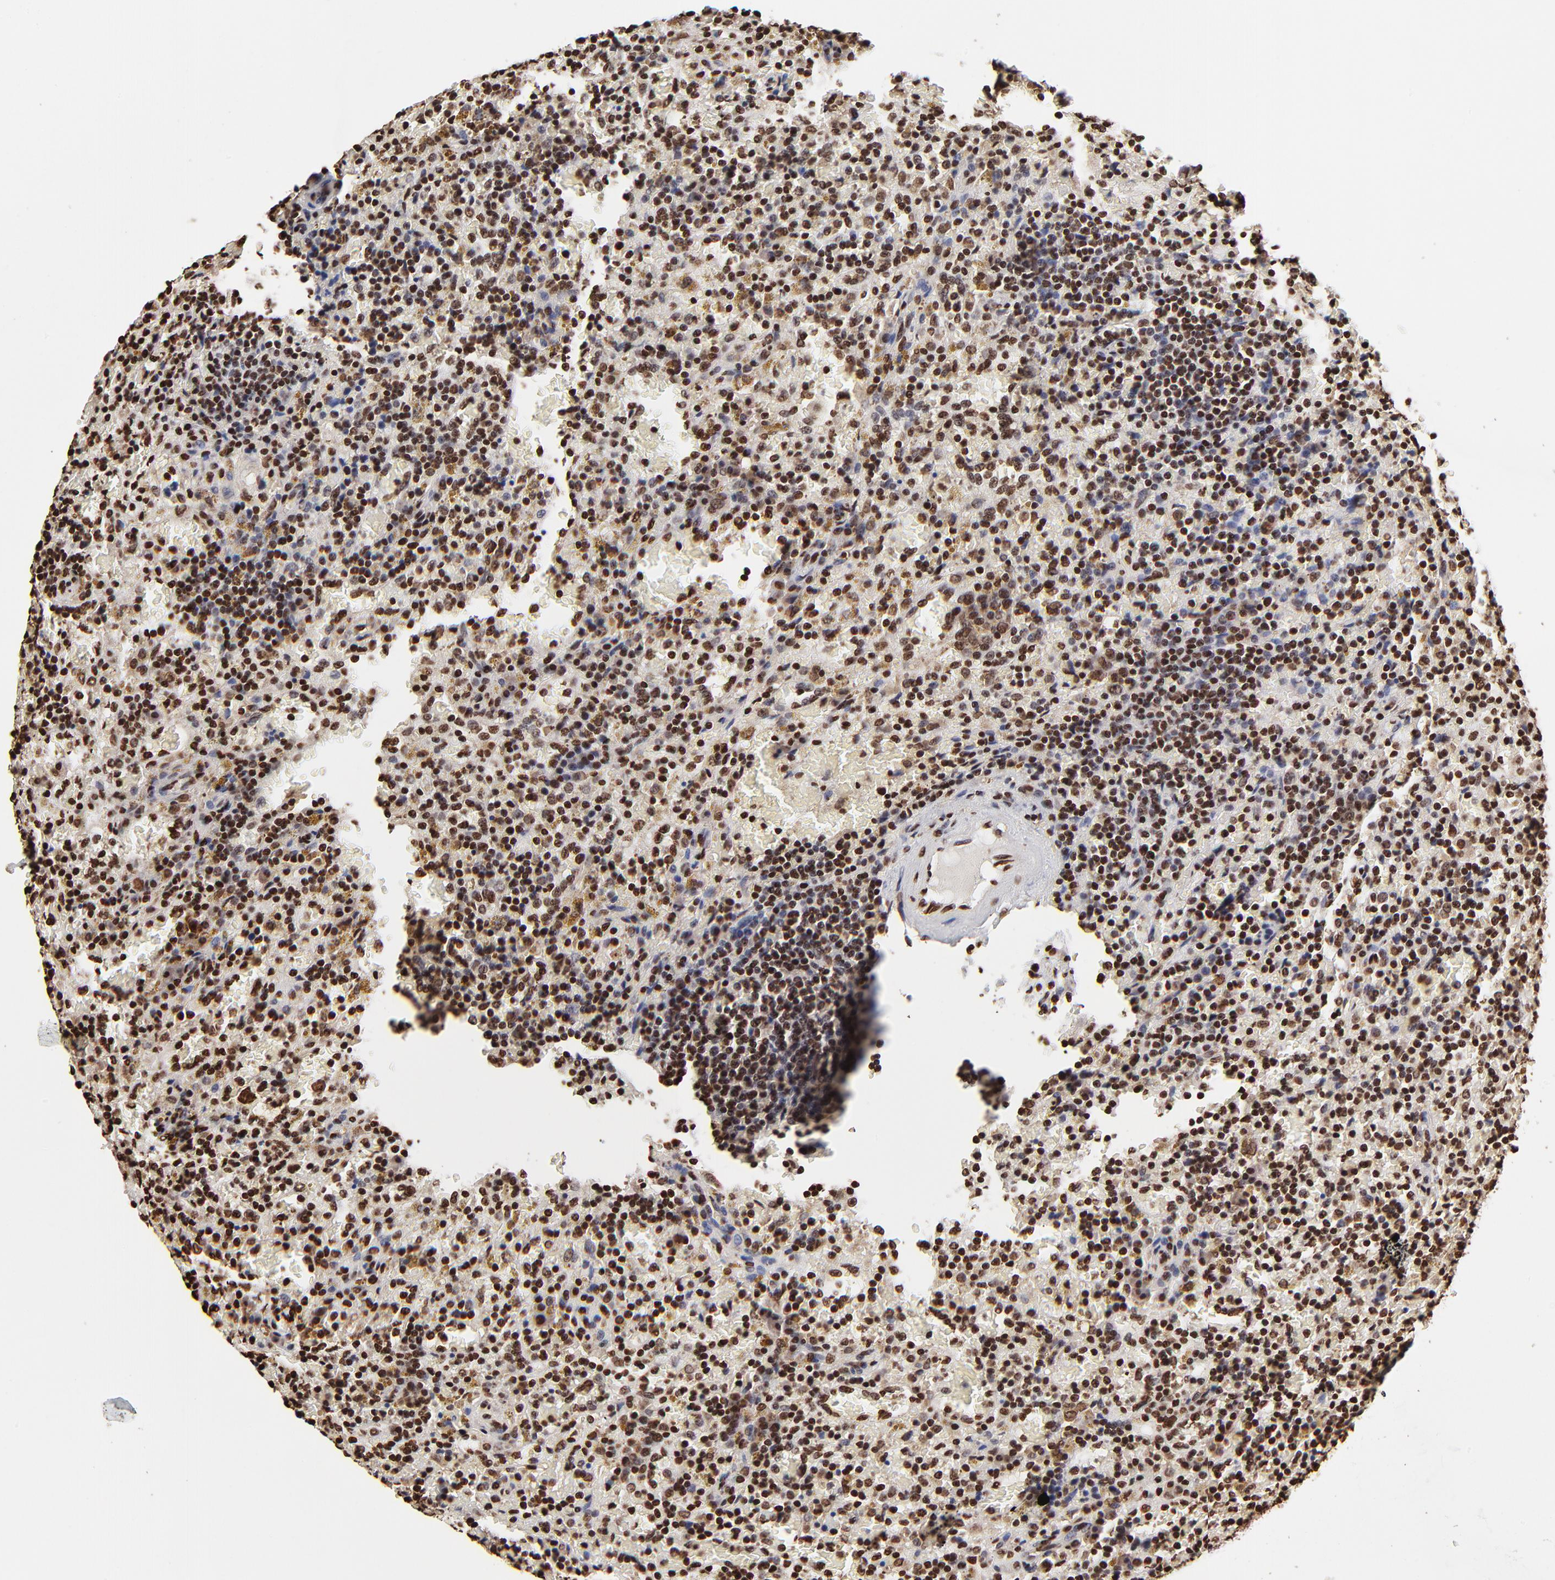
{"staining": {"intensity": "strong", "quantity": ">75%", "location": "nuclear"}, "tissue": "lymphoma", "cell_type": "Tumor cells", "image_type": "cancer", "snomed": [{"axis": "morphology", "description": "Malignant lymphoma, non-Hodgkin's type, Low grade"}, {"axis": "topography", "description": "Spleen"}], "caption": "A high-resolution image shows immunohistochemistry (IHC) staining of lymphoma, which exhibits strong nuclear expression in about >75% of tumor cells.", "gene": "ZNF544", "patient": {"sex": "female", "age": 65}}